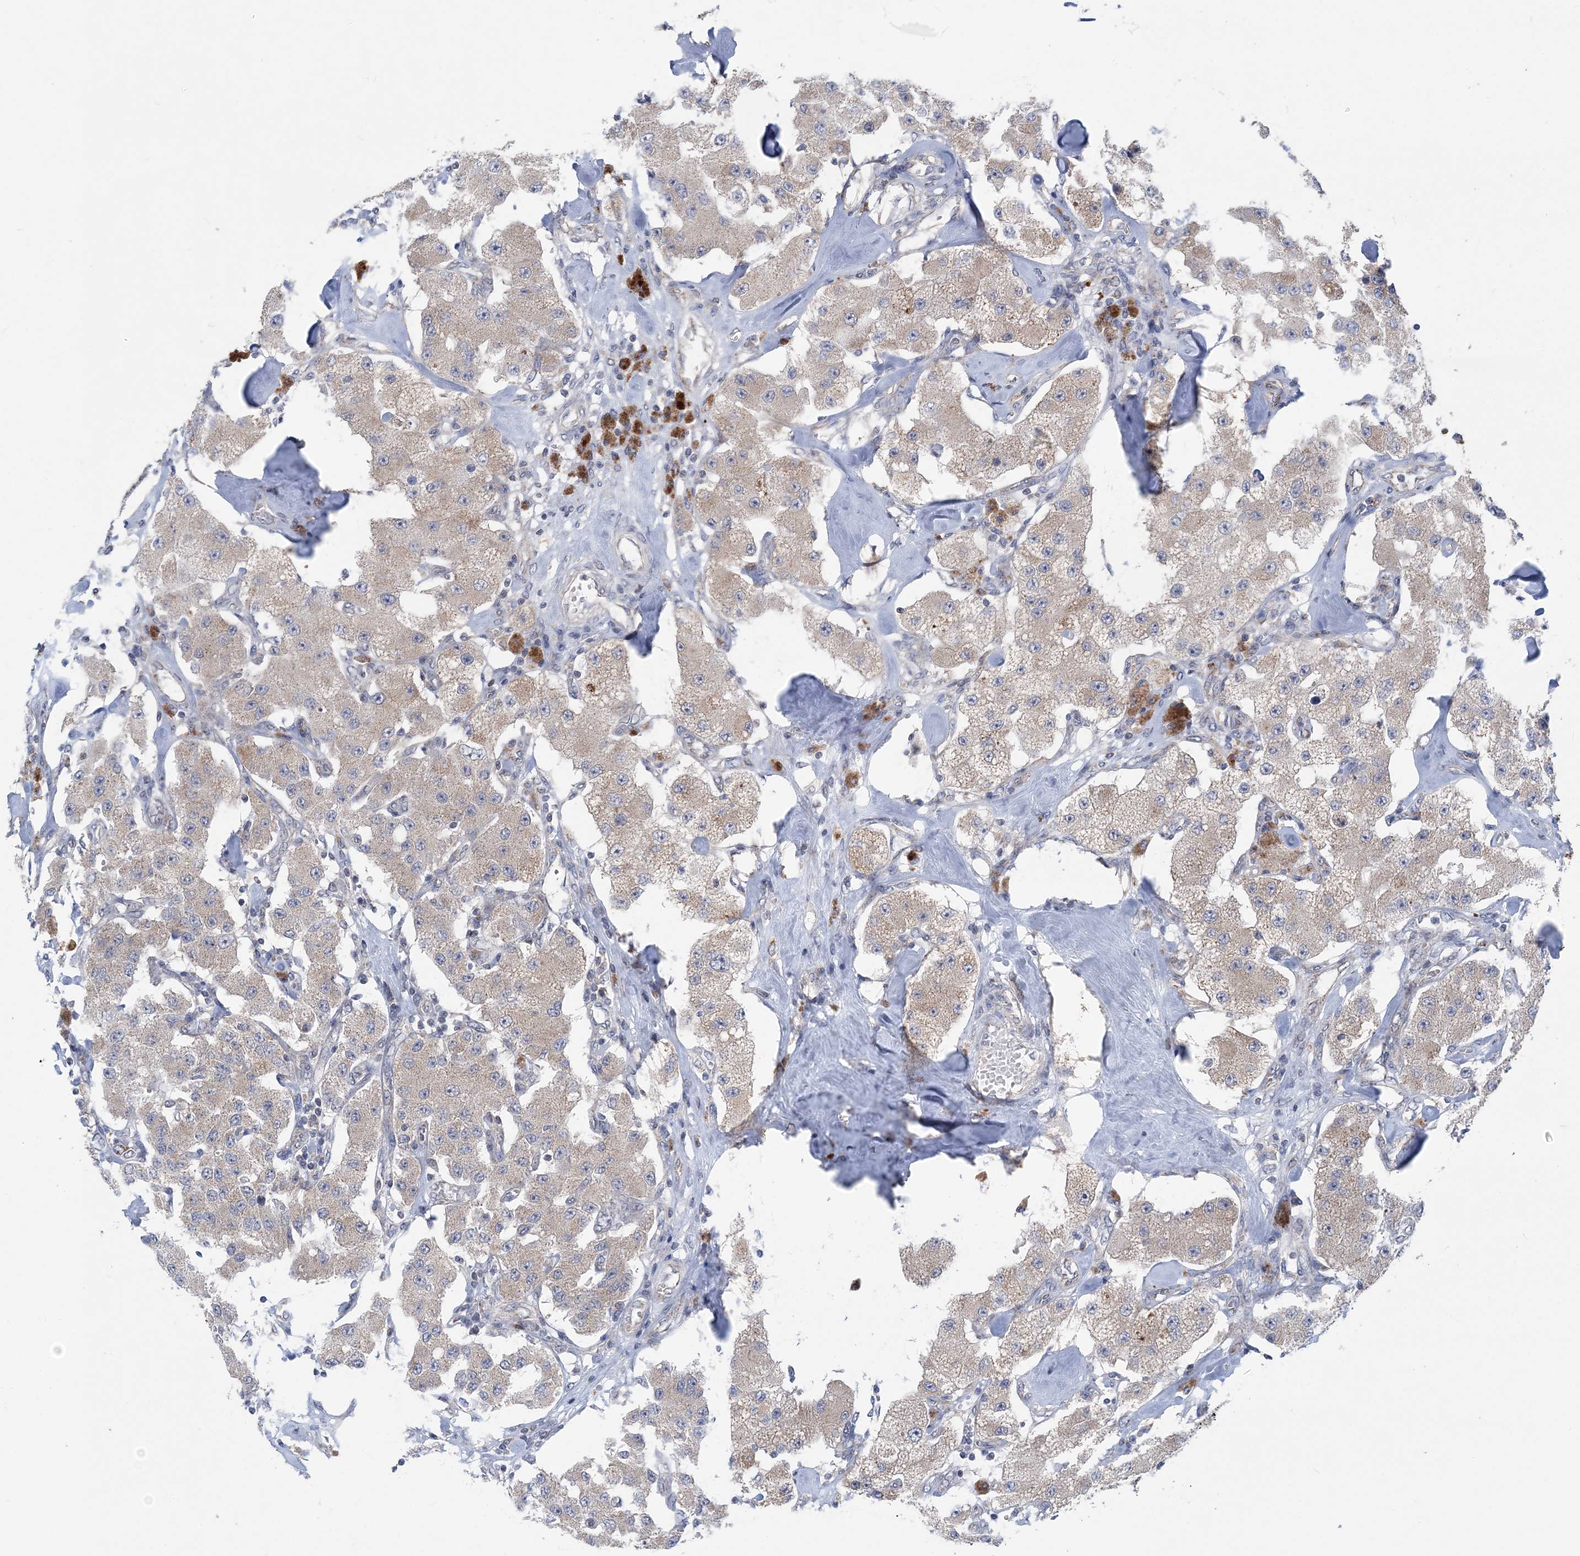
{"staining": {"intensity": "negative", "quantity": "none", "location": "none"}, "tissue": "carcinoid", "cell_type": "Tumor cells", "image_type": "cancer", "snomed": [{"axis": "morphology", "description": "Carcinoid, malignant, NOS"}, {"axis": "topography", "description": "Pancreas"}], "caption": "DAB (3,3'-diaminobenzidine) immunohistochemical staining of malignant carcinoid shows no significant staining in tumor cells.", "gene": "COPE", "patient": {"sex": "male", "age": 41}}